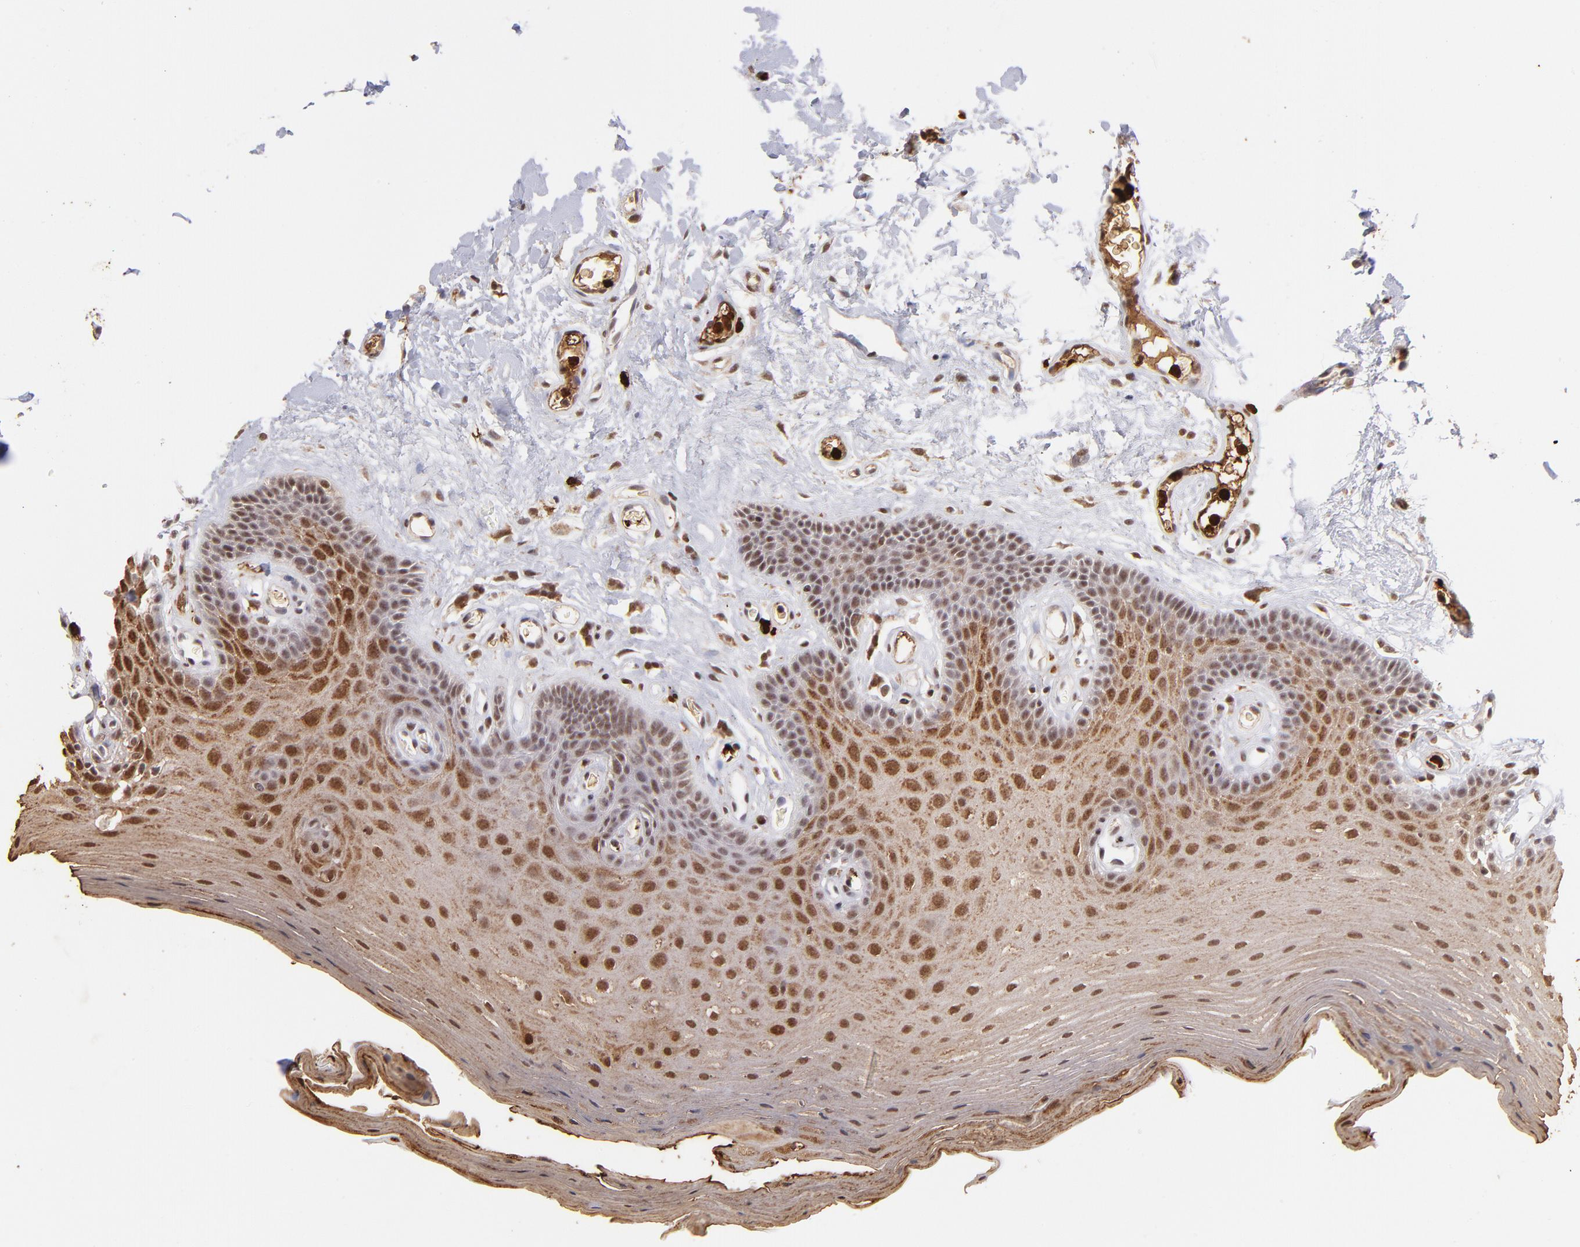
{"staining": {"intensity": "moderate", "quantity": ">75%", "location": "cytoplasmic/membranous,nuclear"}, "tissue": "oral mucosa", "cell_type": "Squamous epithelial cells", "image_type": "normal", "snomed": [{"axis": "morphology", "description": "Normal tissue, NOS"}, {"axis": "morphology", "description": "Squamous cell carcinoma, NOS"}, {"axis": "topography", "description": "Skeletal muscle"}, {"axis": "topography", "description": "Oral tissue"}, {"axis": "topography", "description": "Head-Neck"}], "caption": "A high-resolution photomicrograph shows immunohistochemistry (IHC) staining of unremarkable oral mucosa, which reveals moderate cytoplasmic/membranous,nuclear expression in about >75% of squamous epithelial cells.", "gene": "ZFX", "patient": {"sex": "male", "age": 71}}